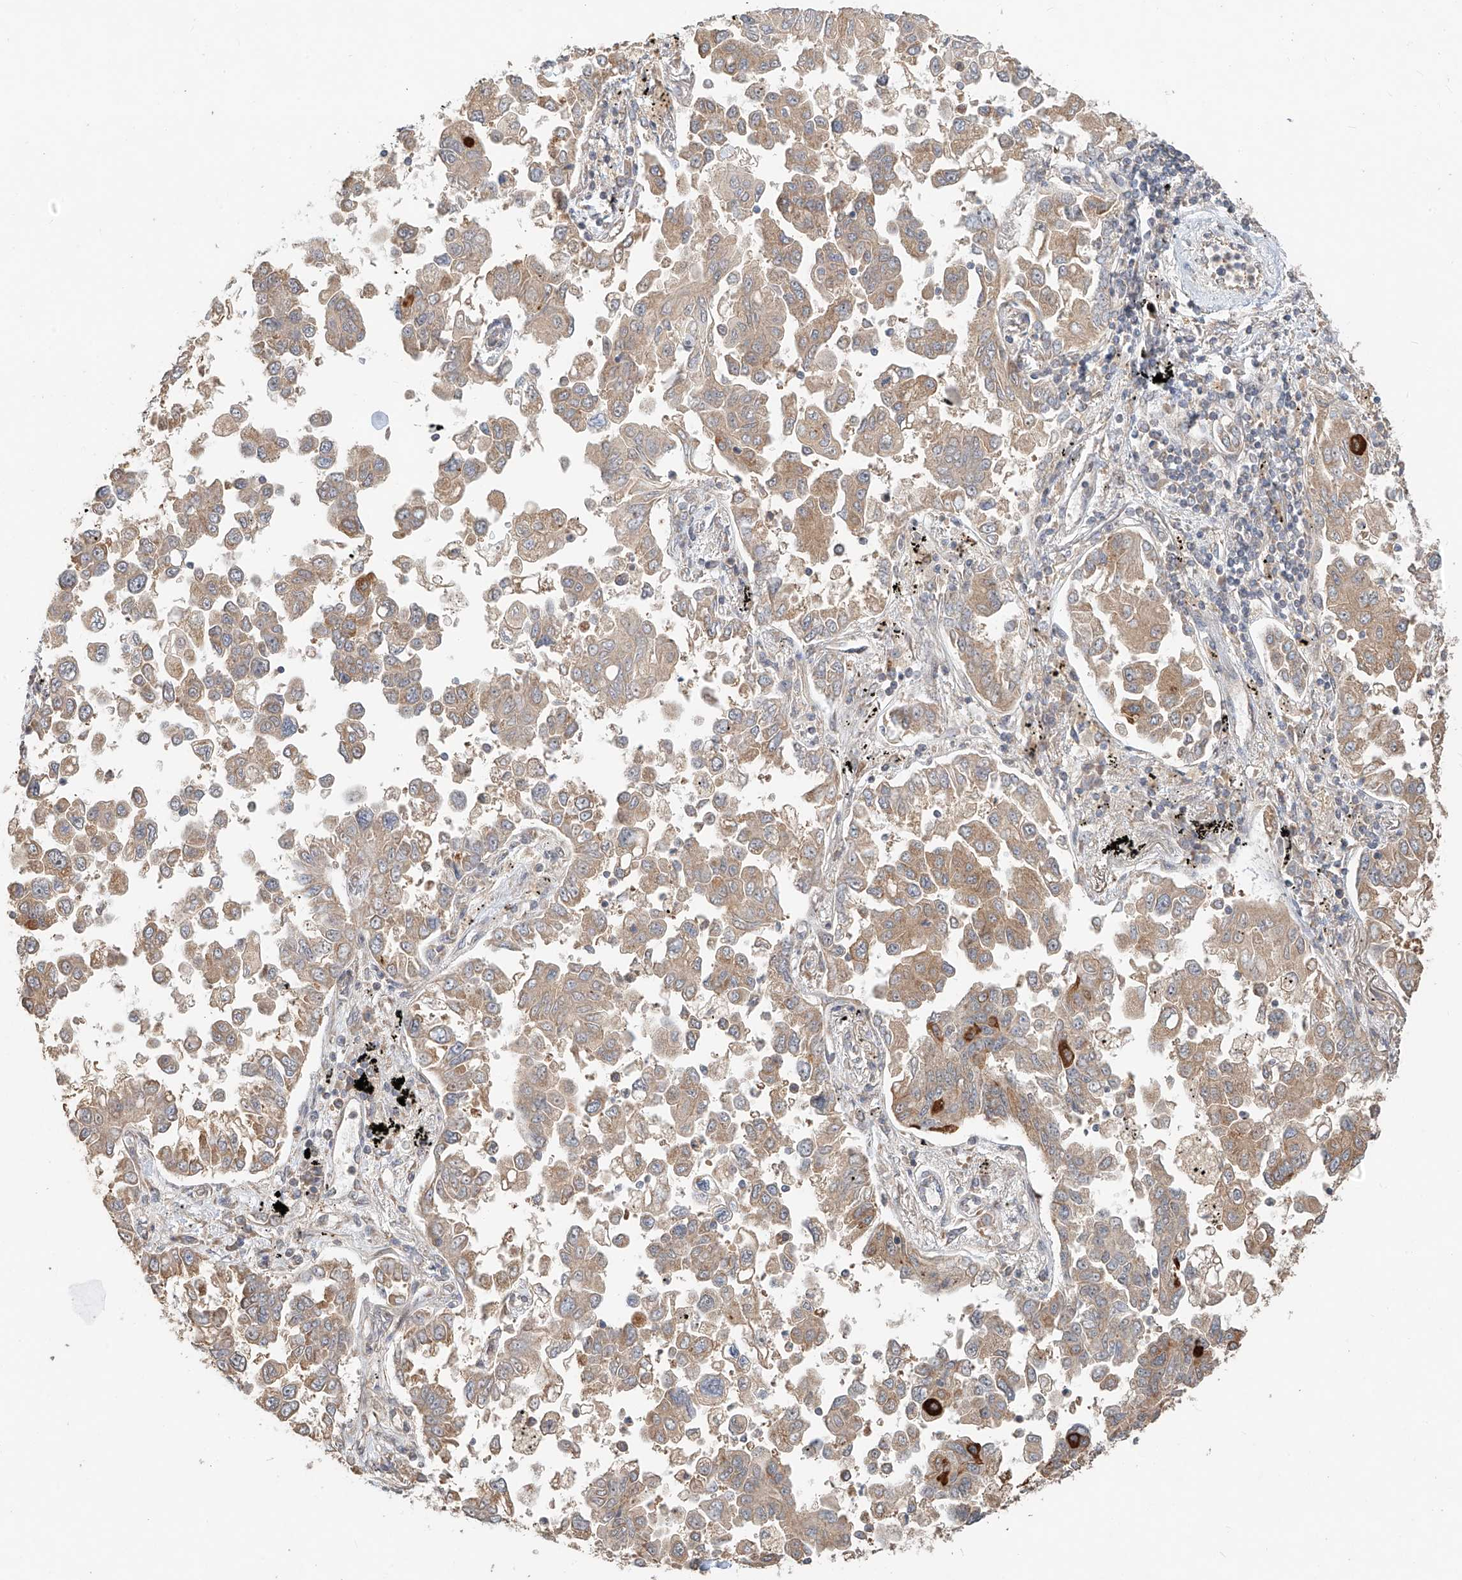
{"staining": {"intensity": "moderate", "quantity": ">75%", "location": "cytoplasmic/membranous"}, "tissue": "lung cancer", "cell_type": "Tumor cells", "image_type": "cancer", "snomed": [{"axis": "morphology", "description": "Adenocarcinoma, NOS"}, {"axis": "topography", "description": "Lung"}], "caption": "DAB (3,3'-diaminobenzidine) immunohistochemical staining of lung cancer (adenocarcinoma) demonstrates moderate cytoplasmic/membranous protein staining in approximately >75% of tumor cells.", "gene": "TMEM61", "patient": {"sex": "female", "age": 67}}